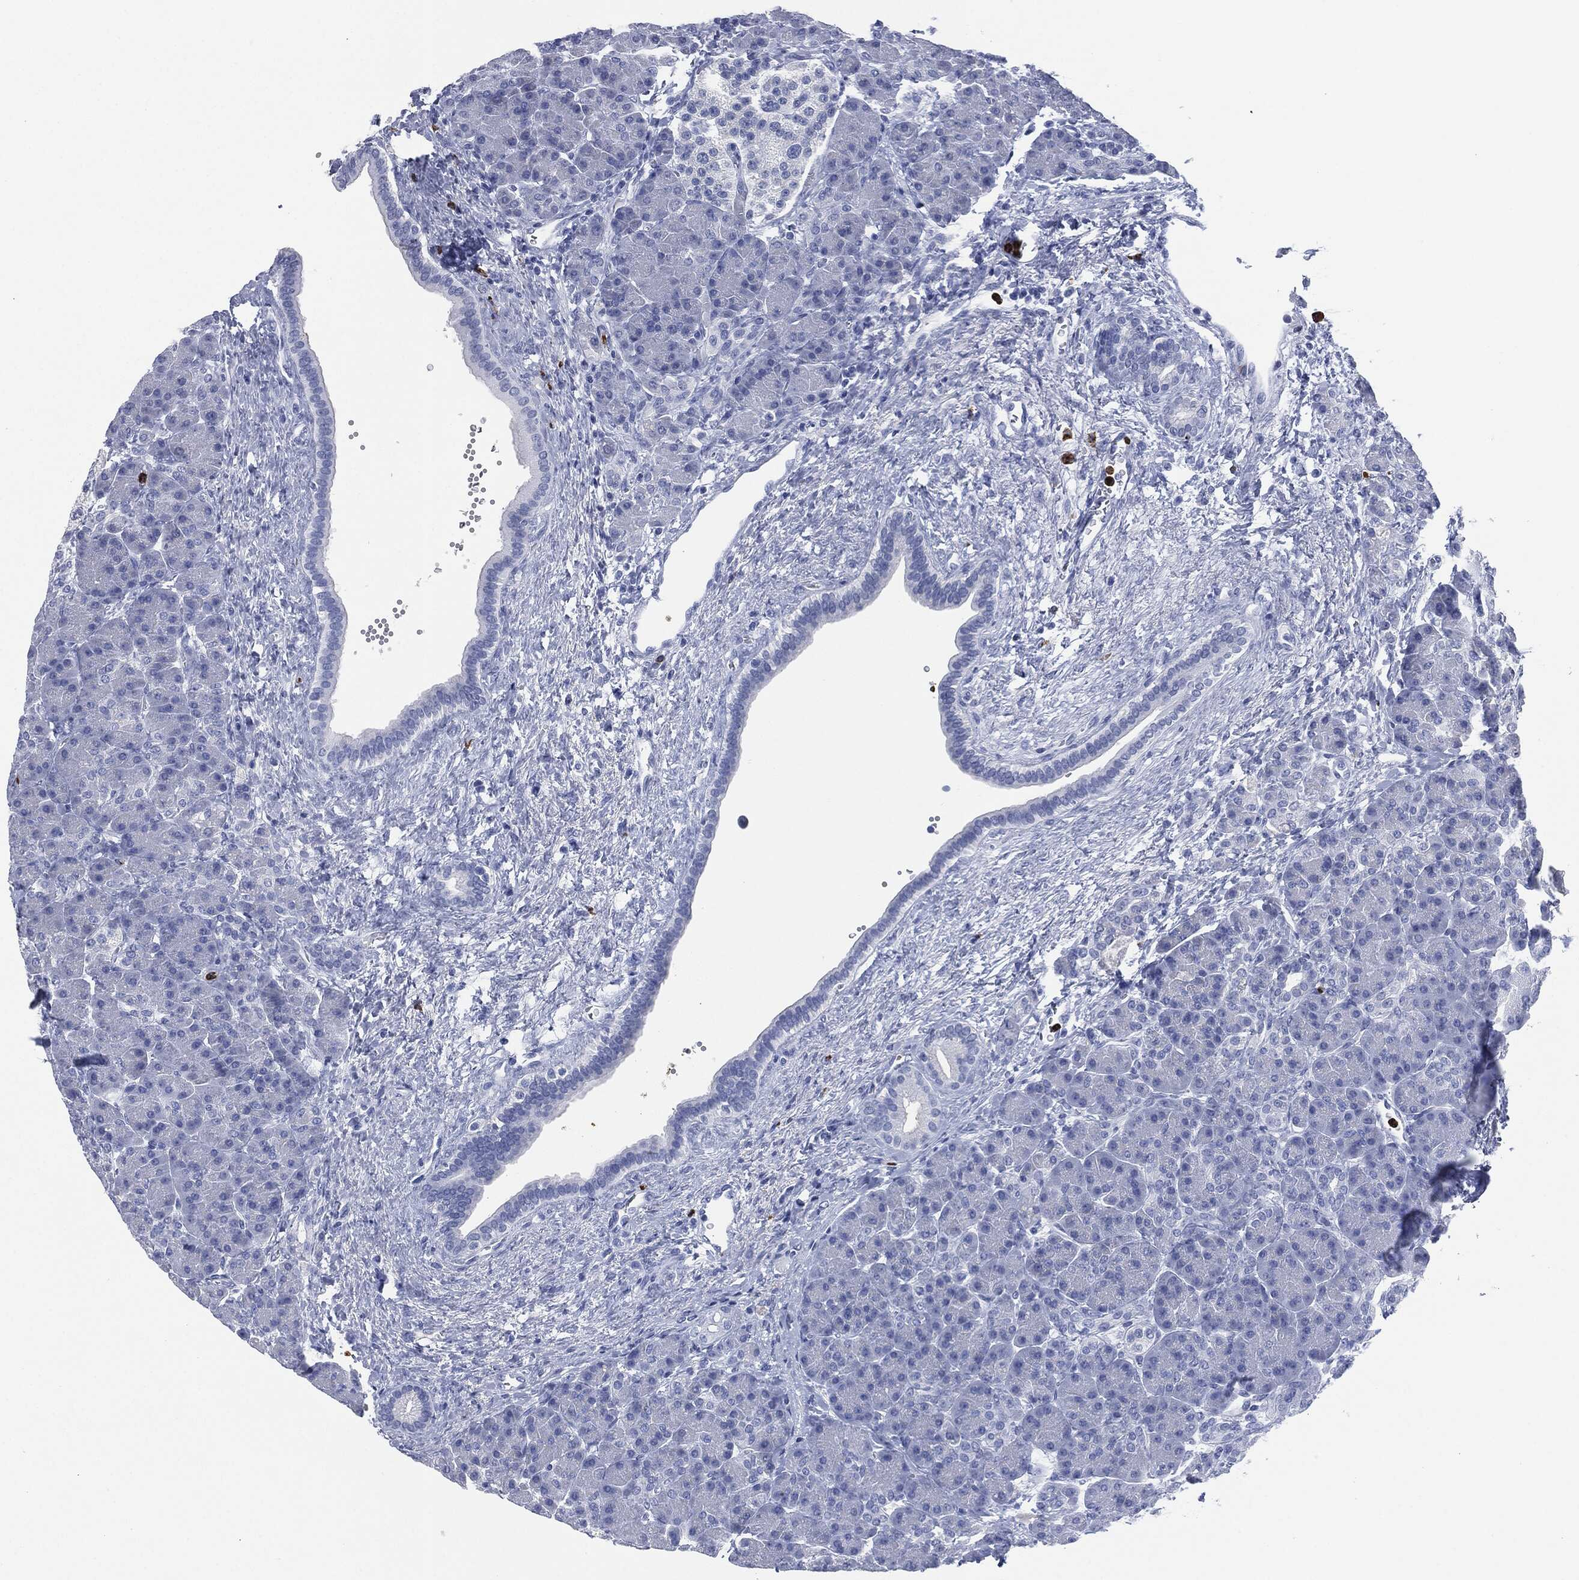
{"staining": {"intensity": "negative", "quantity": "none", "location": "none"}, "tissue": "pancreas", "cell_type": "Exocrine glandular cells", "image_type": "normal", "snomed": [{"axis": "morphology", "description": "Normal tissue, NOS"}, {"axis": "topography", "description": "Pancreas"}], "caption": "Immunohistochemistry image of benign human pancreas stained for a protein (brown), which exhibits no expression in exocrine glandular cells. Brightfield microscopy of immunohistochemistry stained with DAB (3,3'-diaminobenzidine) (brown) and hematoxylin (blue), captured at high magnification.", "gene": "CEACAM8", "patient": {"sex": "female", "age": 63}}